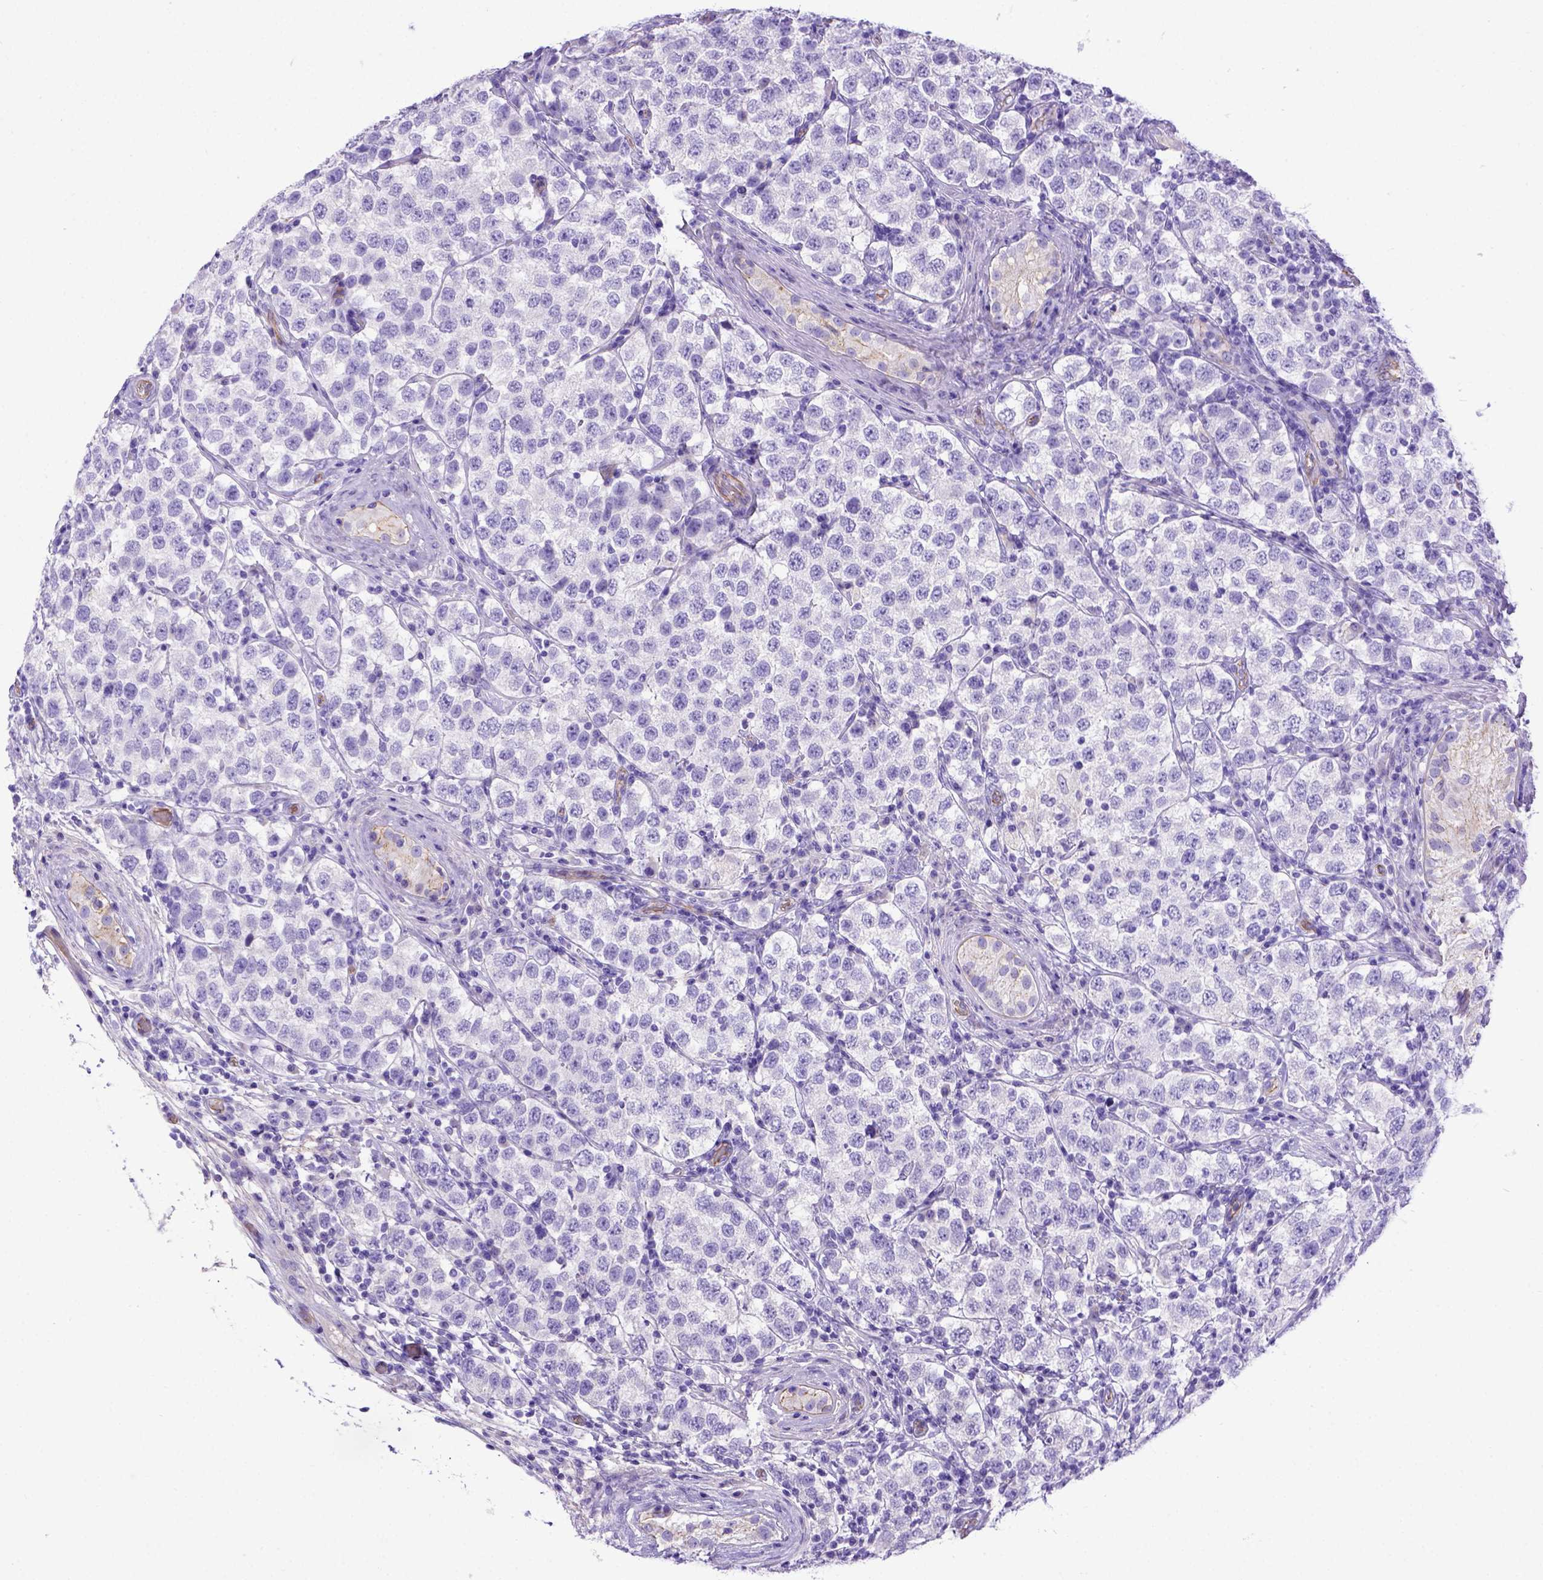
{"staining": {"intensity": "negative", "quantity": "none", "location": "none"}, "tissue": "testis cancer", "cell_type": "Tumor cells", "image_type": "cancer", "snomed": [{"axis": "morphology", "description": "Seminoma, NOS"}, {"axis": "topography", "description": "Testis"}], "caption": "Immunohistochemistry (IHC) of testis cancer (seminoma) demonstrates no staining in tumor cells.", "gene": "LRRC18", "patient": {"sex": "male", "age": 34}}